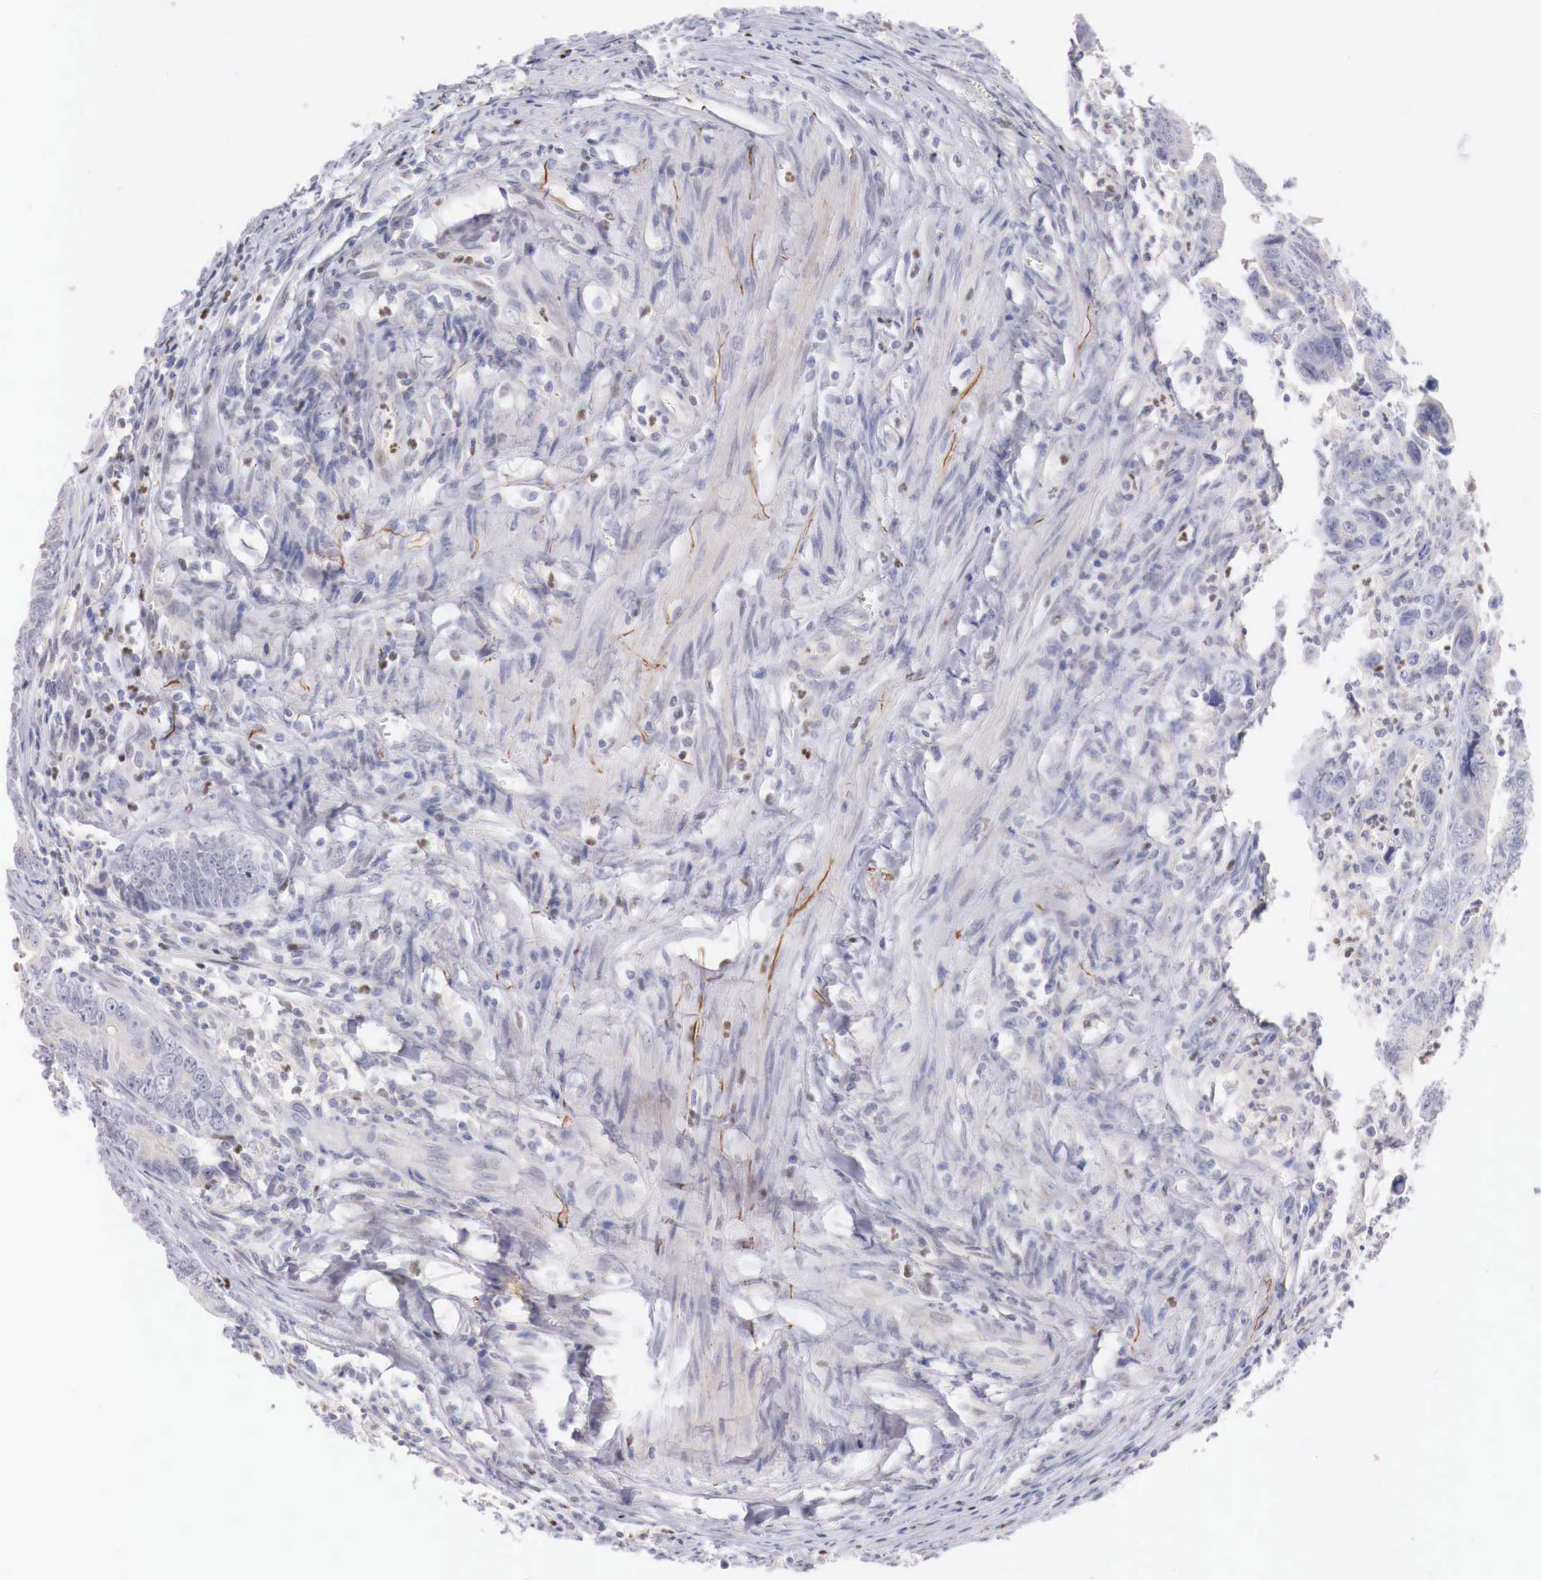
{"staining": {"intensity": "negative", "quantity": "none", "location": "none"}, "tissue": "colorectal cancer", "cell_type": "Tumor cells", "image_type": "cancer", "snomed": [{"axis": "morphology", "description": "Adenocarcinoma, NOS"}, {"axis": "topography", "description": "Colon"}], "caption": "The histopathology image exhibits no staining of tumor cells in colorectal adenocarcinoma. (DAB (3,3'-diaminobenzidine) immunohistochemistry, high magnification).", "gene": "TRIM13", "patient": {"sex": "female", "age": 78}}